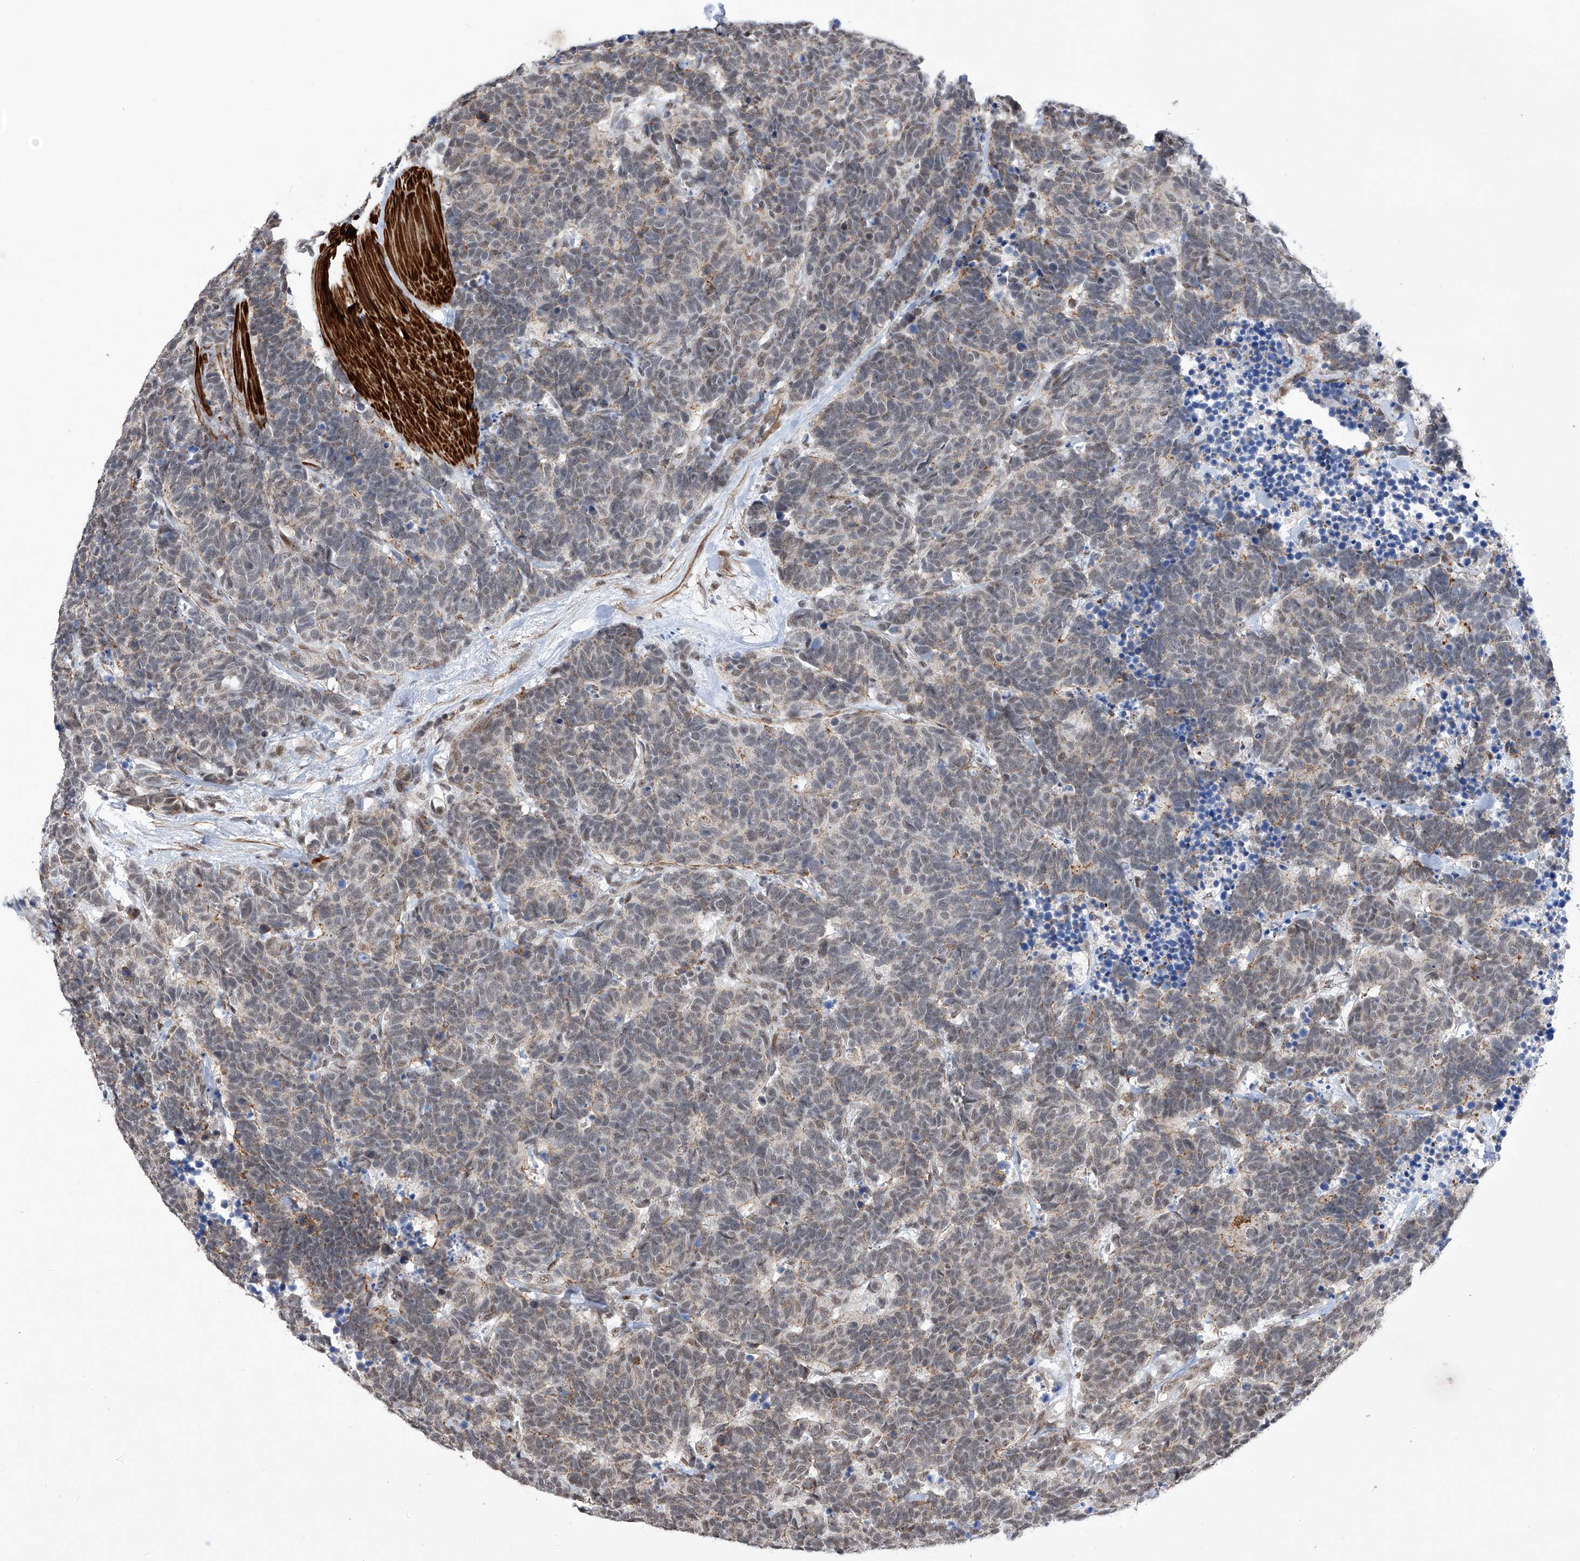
{"staining": {"intensity": "negative", "quantity": "none", "location": "none"}, "tissue": "carcinoid", "cell_type": "Tumor cells", "image_type": "cancer", "snomed": [{"axis": "morphology", "description": "Carcinoma, NOS"}, {"axis": "morphology", "description": "Carcinoid, malignant, NOS"}, {"axis": "topography", "description": "Urinary bladder"}], "caption": "Tumor cells are negative for brown protein staining in carcinoid.", "gene": "NFATC4", "patient": {"sex": "male", "age": 57}}